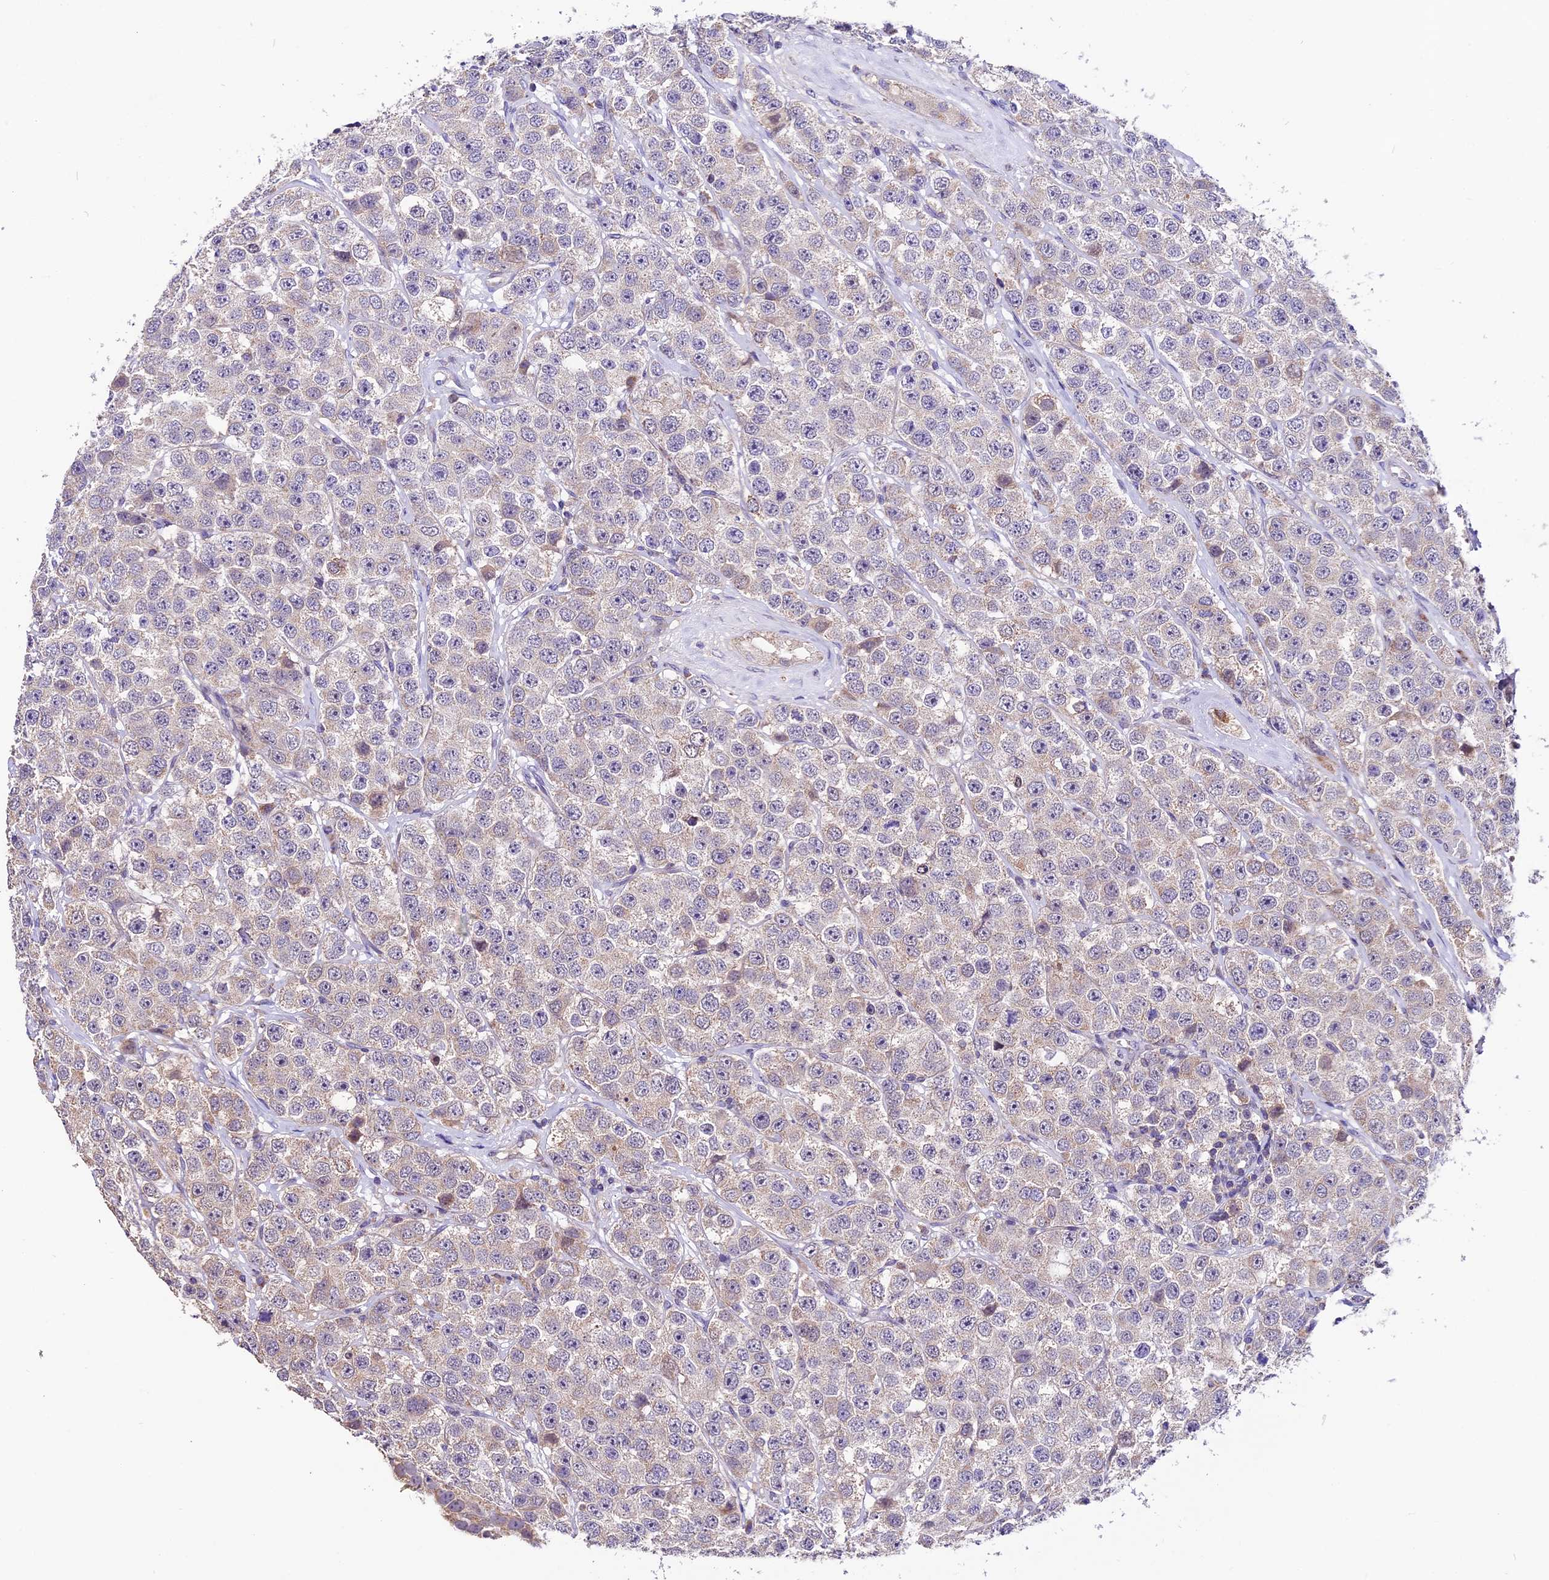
{"staining": {"intensity": "negative", "quantity": "none", "location": "none"}, "tissue": "testis cancer", "cell_type": "Tumor cells", "image_type": "cancer", "snomed": [{"axis": "morphology", "description": "Seminoma, NOS"}, {"axis": "topography", "description": "Testis"}], "caption": "Testis cancer stained for a protein using IHC reveals no staining tumor cells.", "gene": "DDX28", "patient": {"sex": "male", "age": 28}}